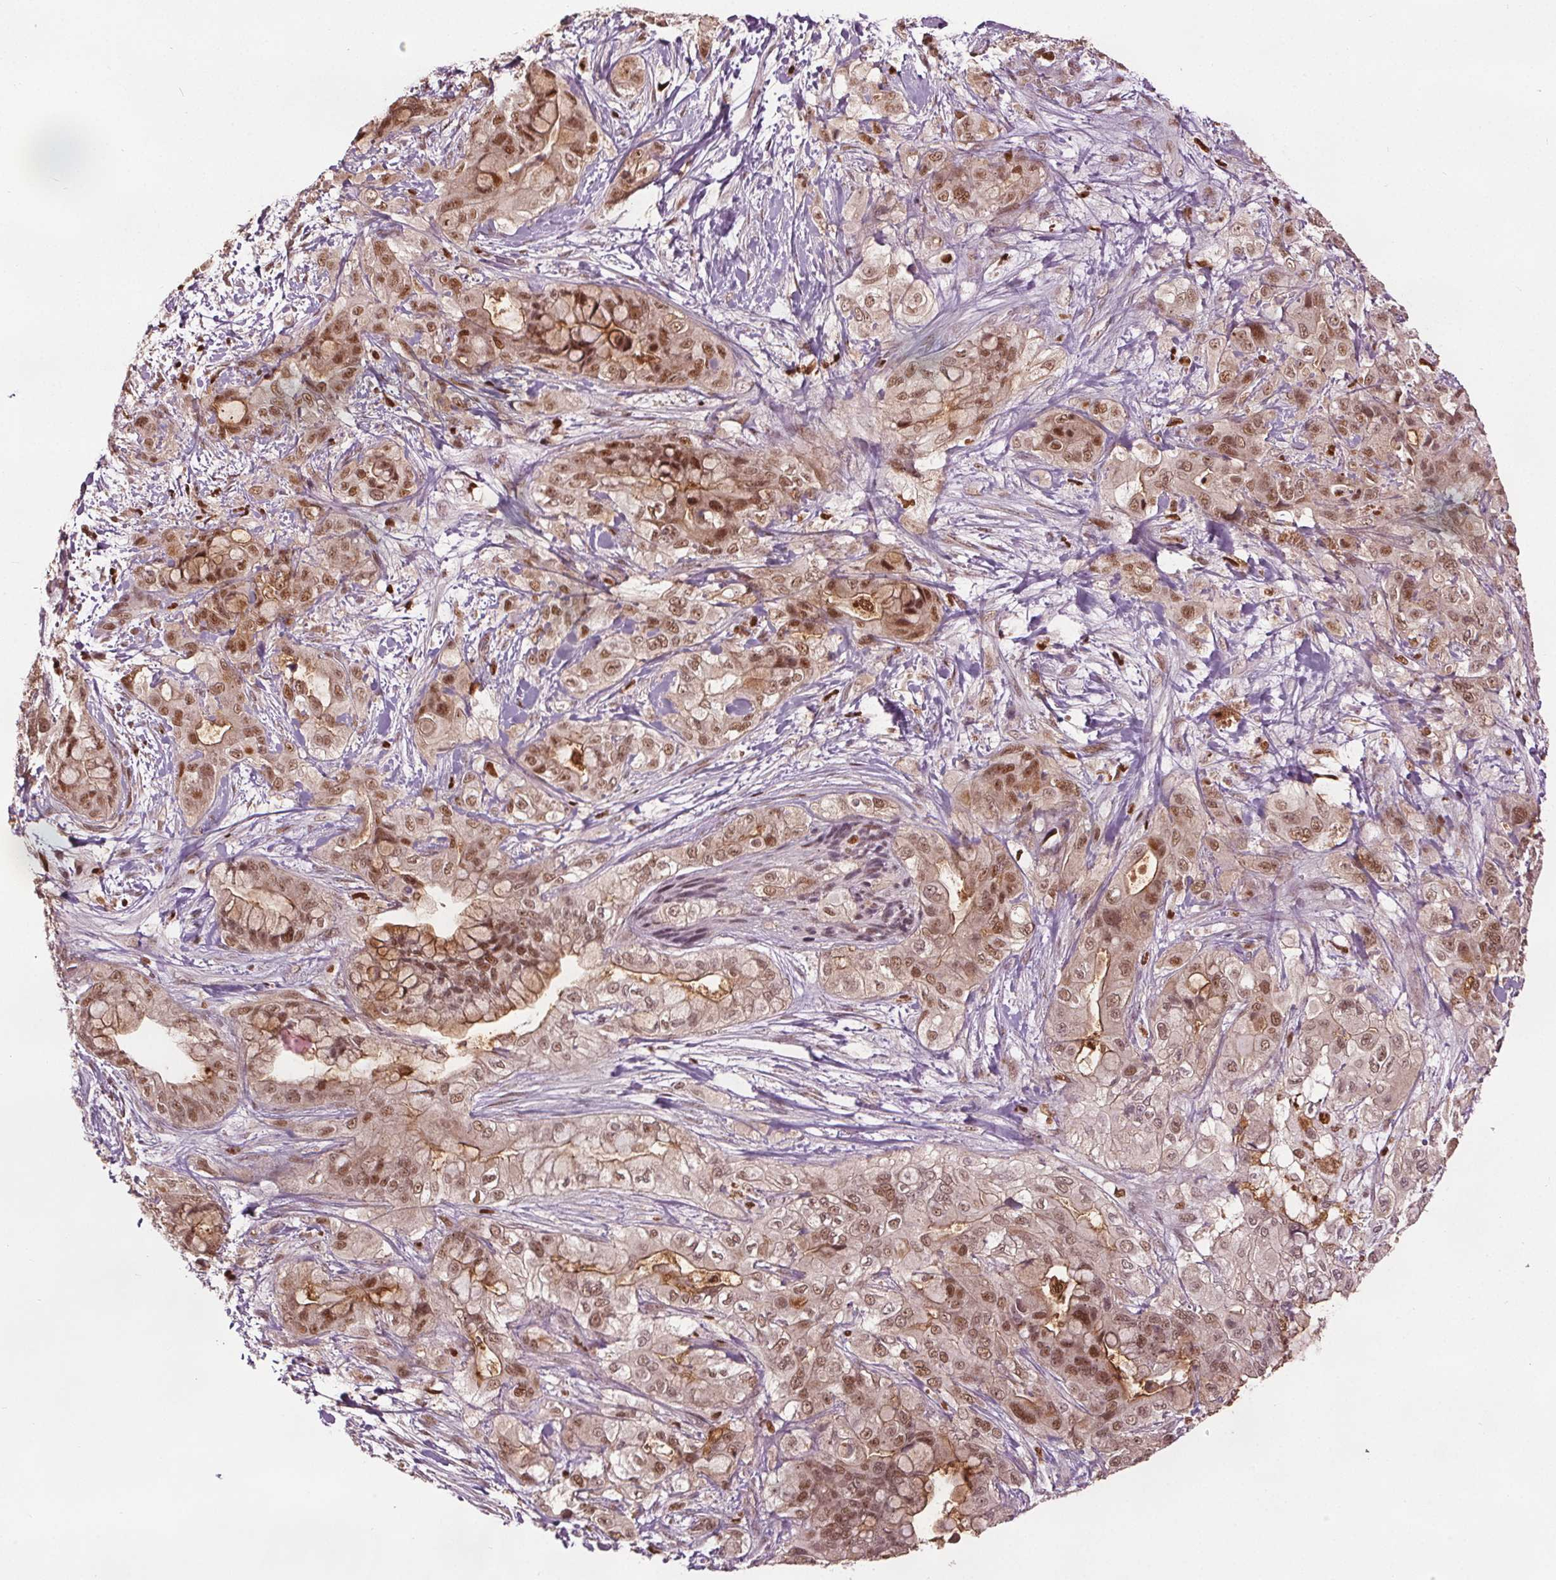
{"staining": {"intensity": "moderate", "quantity": ">75%", "location": "cytoplasmic/membranous,nuclear"}, "tissue": "pancreatic cancer", "cell_type": "Tumor cells", "image_type": "cancer", "snomed": [{"axis": "morphology", "description": "Adenocarcinoma, NOS"}, {"axis": "topography", "description": "Pancreas"}], "caption": "Pancreatic cancer stained for a protein reveals moderate cytoplasmic/membranous and nuclear positivity in tumor cells. Immunohistochemistry stains the protein of interest in brown and the nuclei are stained blue.", "gene": "DDX11", "patient": {"sex": "male", "age": 71}}